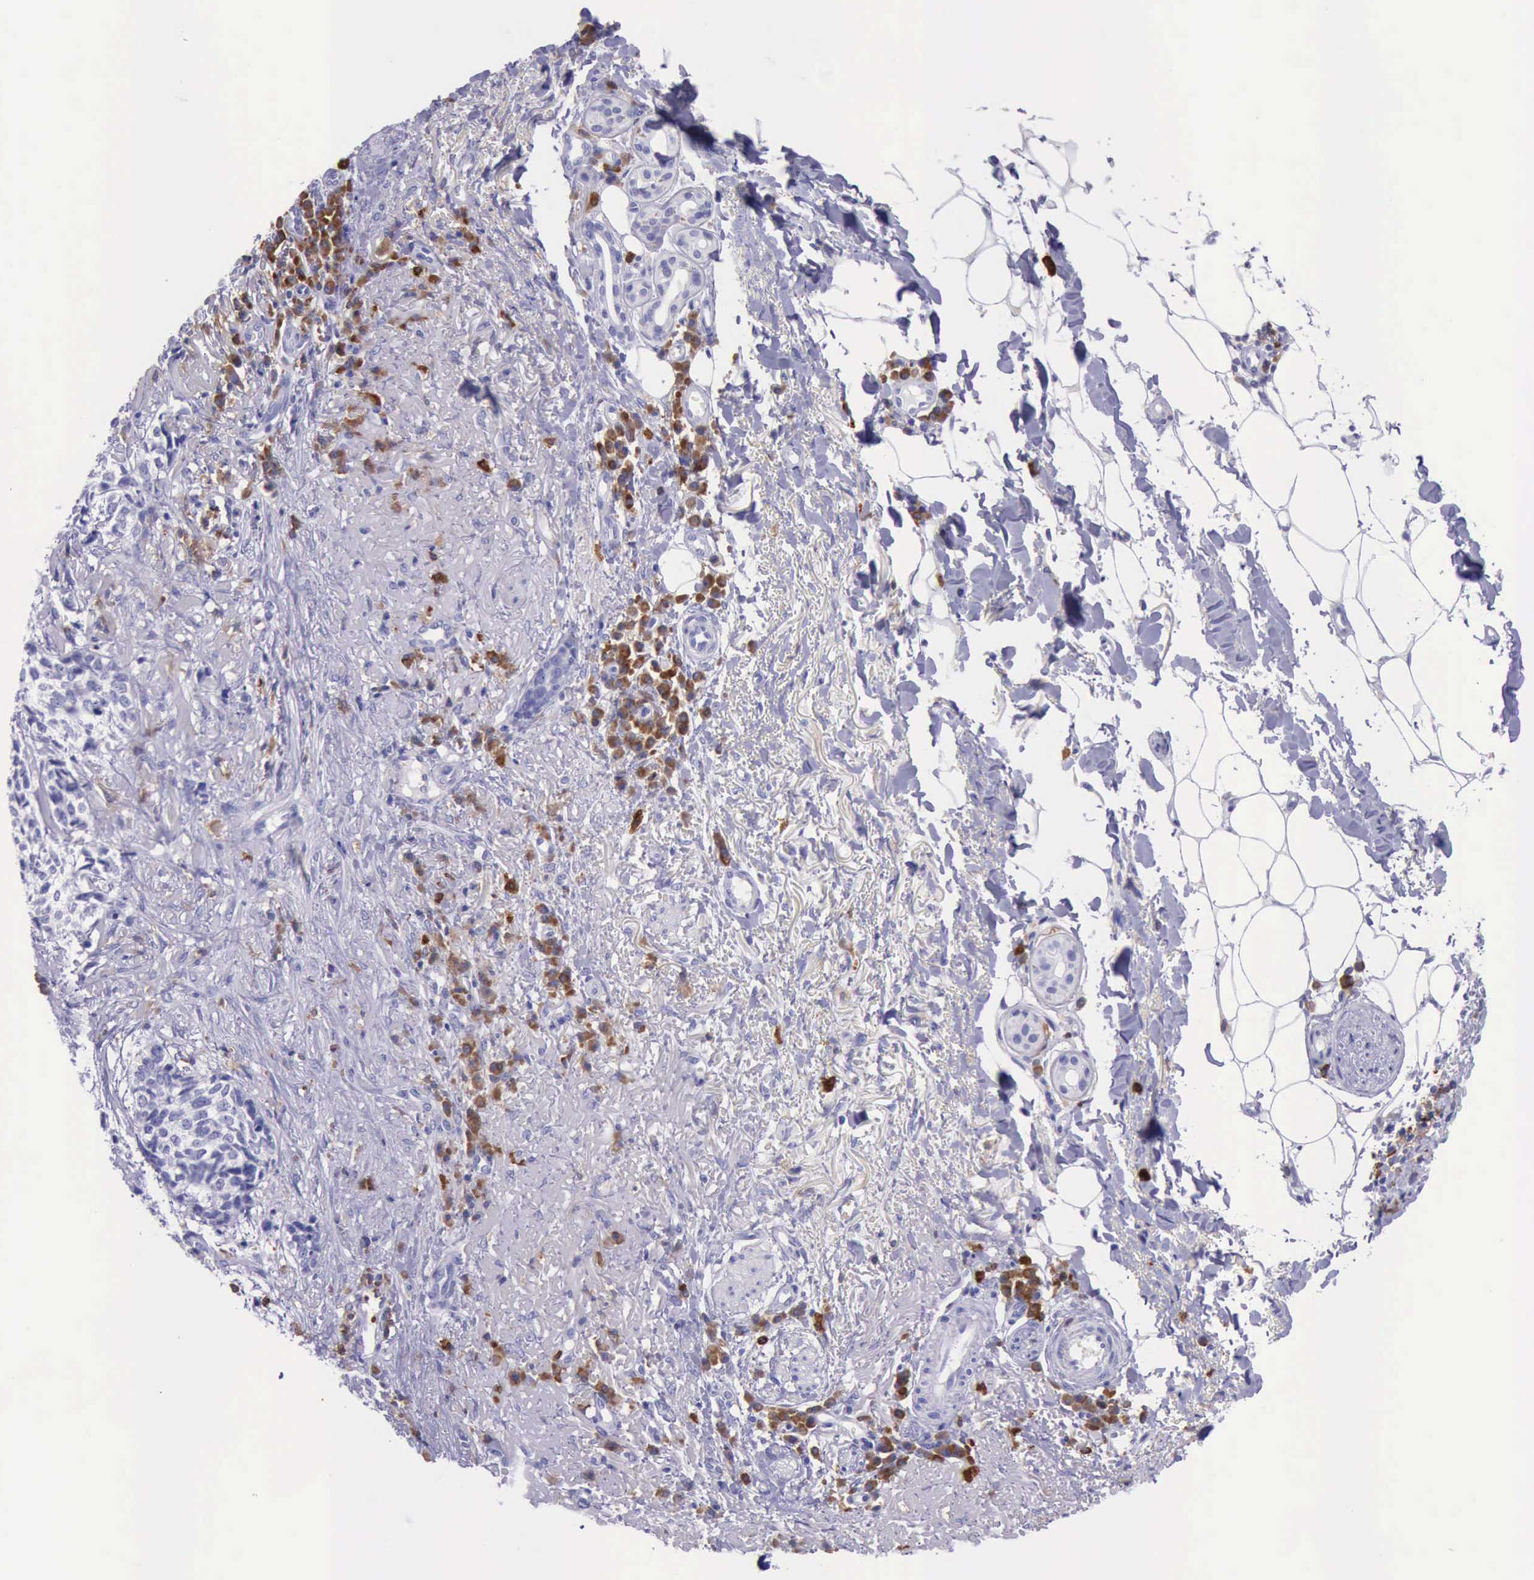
{"staining": {"intensity": "negative", "quantity": "none", "location": "none"}, "tissue": "skin cancer", "cell_type": "Tumor cells", "image_type": "cancer", "snomed": [{"axis": "morphology", "description": "Basal cell carcinoma"}, {"axis": "topography", "description": "Skin"}], "caption": "Human skin basal cell carcinoma stained for a protein using IHC shows no positivity in tumor cells.", "gene": "BTK", "patient": {"sex": "female", "age": 89}}